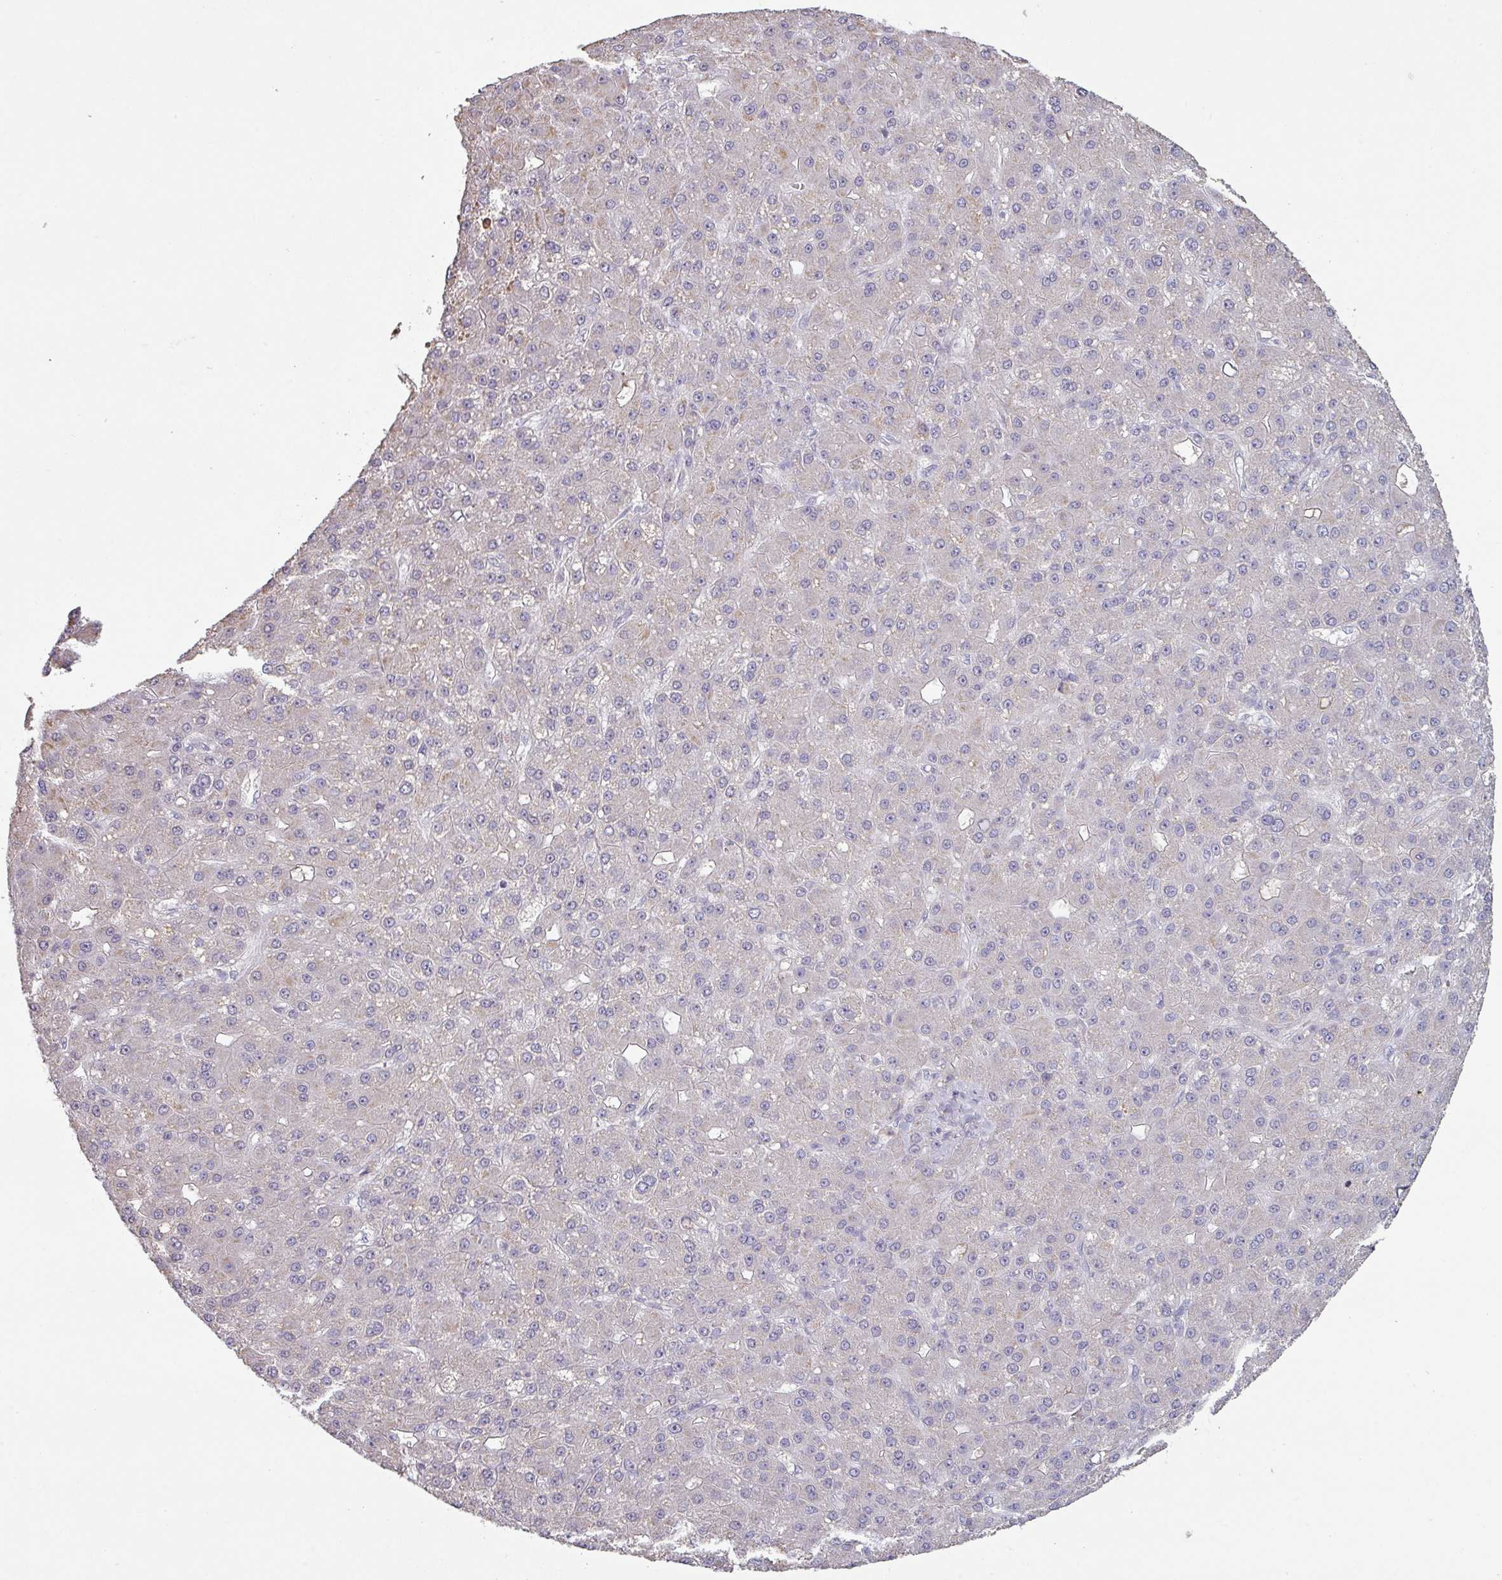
{"staining": {"intensity": "weak", "quantity": ">75%", "location": "cytoplasmic/membranous"}, "tissue": "liver cancer", "cell_type": "Tumor cells", "image_type": "cancer", "snomed": [{"axis": "morphology", "description": "Carcinoma, Hepatocellular, NOS"}, {"axis": "topography", "description": "Liver"}], "caption": "High-magnification brightfield microscopy of liver cancer stained with DAB (3,3'-diaminobenzidine) (brown) and counterstained with hematoxylin (blue). tumor cells exhibit weak cytoplasmic/membranous positivity is present in about>75% of cells. (Brightfield microscopy of DAB IHC at high magnification).", "gene": "MAGEC3", "patient": {"sex": "male", "age": 67}}